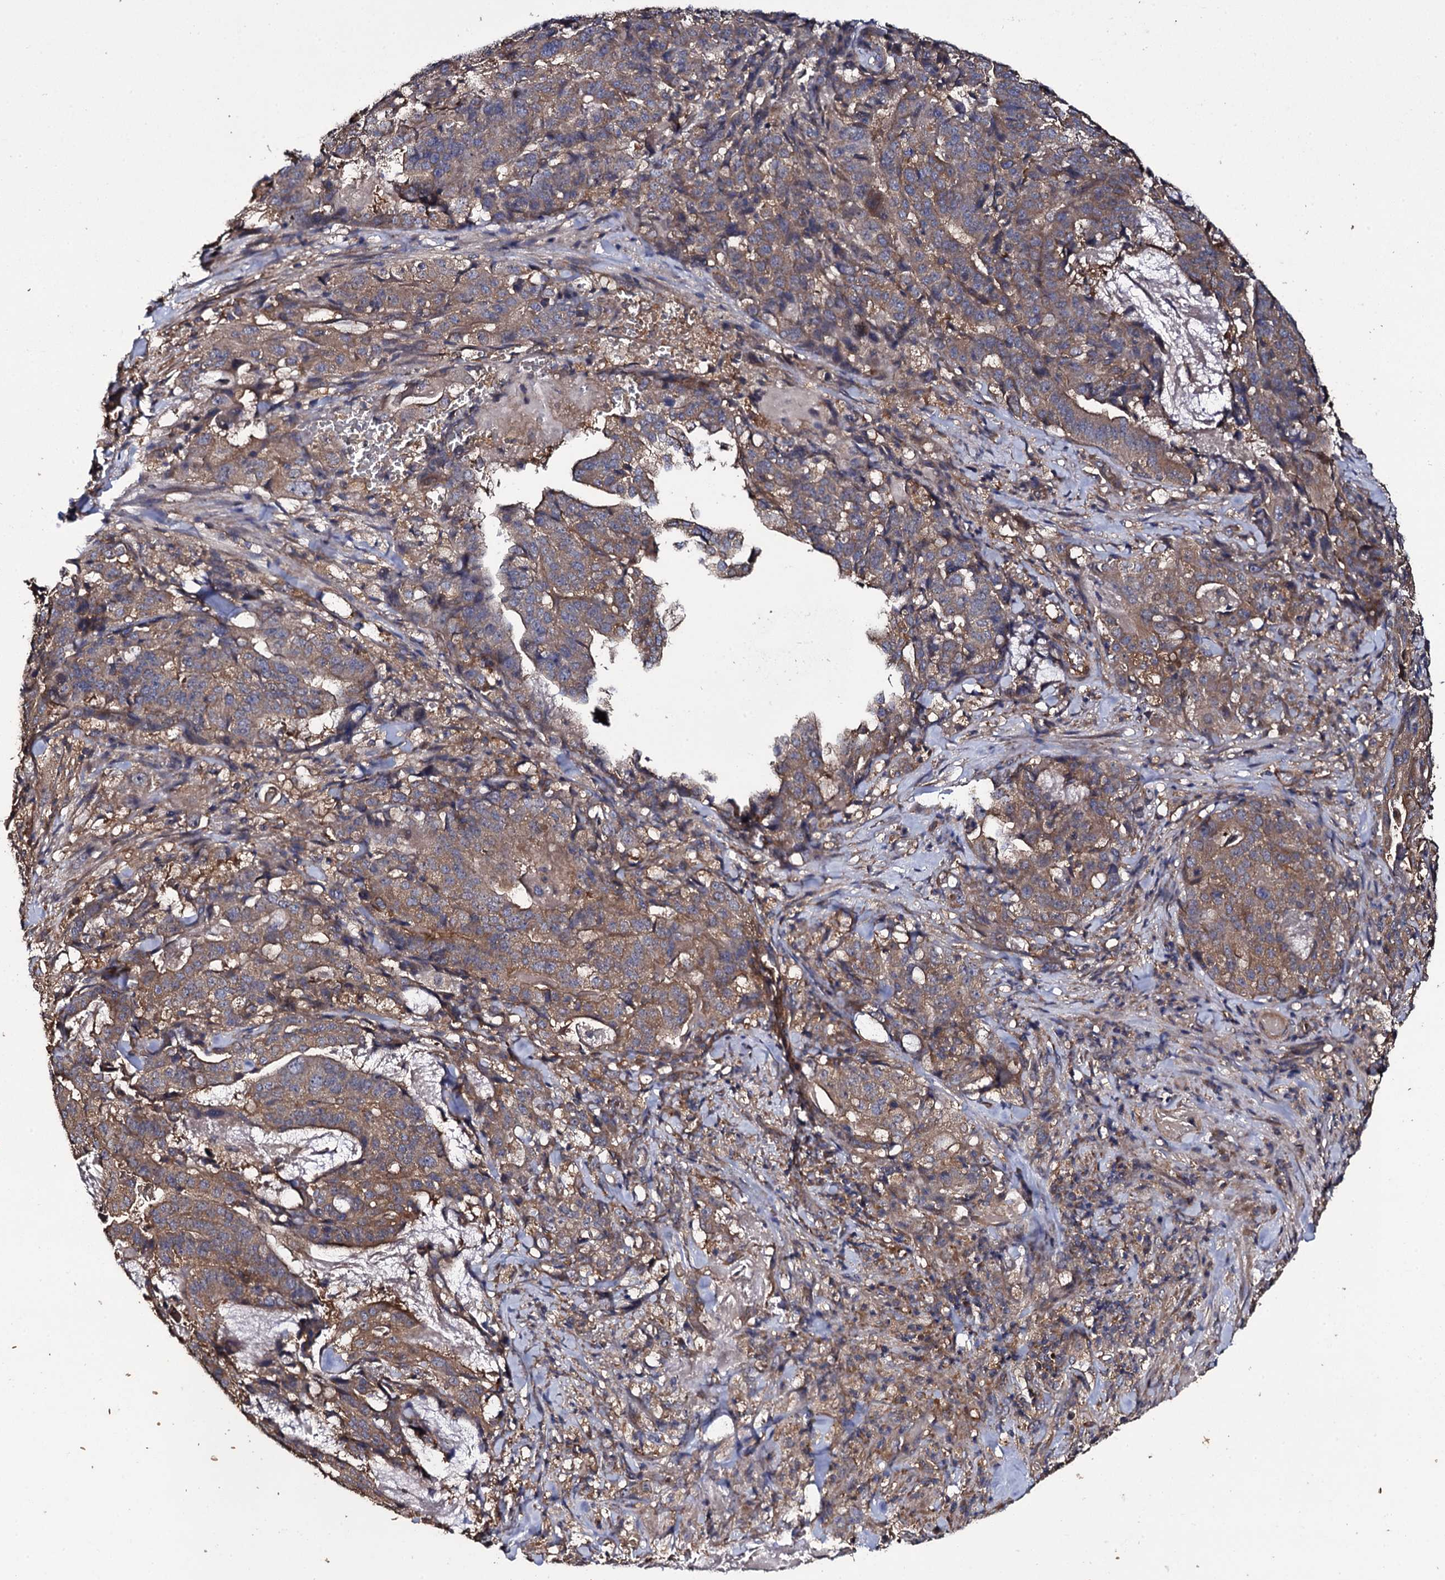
{"staining": {"intensity": "moderate", "quantity": ">75%", "location": "cytoplasmic/membranous"}, "tissue": "stomach cancer", "cell_type": "Tumor cells", "image_type": "cancer", "snomed": [{"axis": "morphology", "description": "Adenocarcinoma, NOS"}, {"axis": "topography", "description": "Stomach"}], "caption": "Protein expression analysis of stomach cancer (adenocarcinoma) reveals moderate cytoplasmic/membranous positivity in about >75% of tumor cells. (IHC, brightfield microscopy, high magnification).", "gene": "TTC23", "patient": {"sex": "male", "age": 48}}